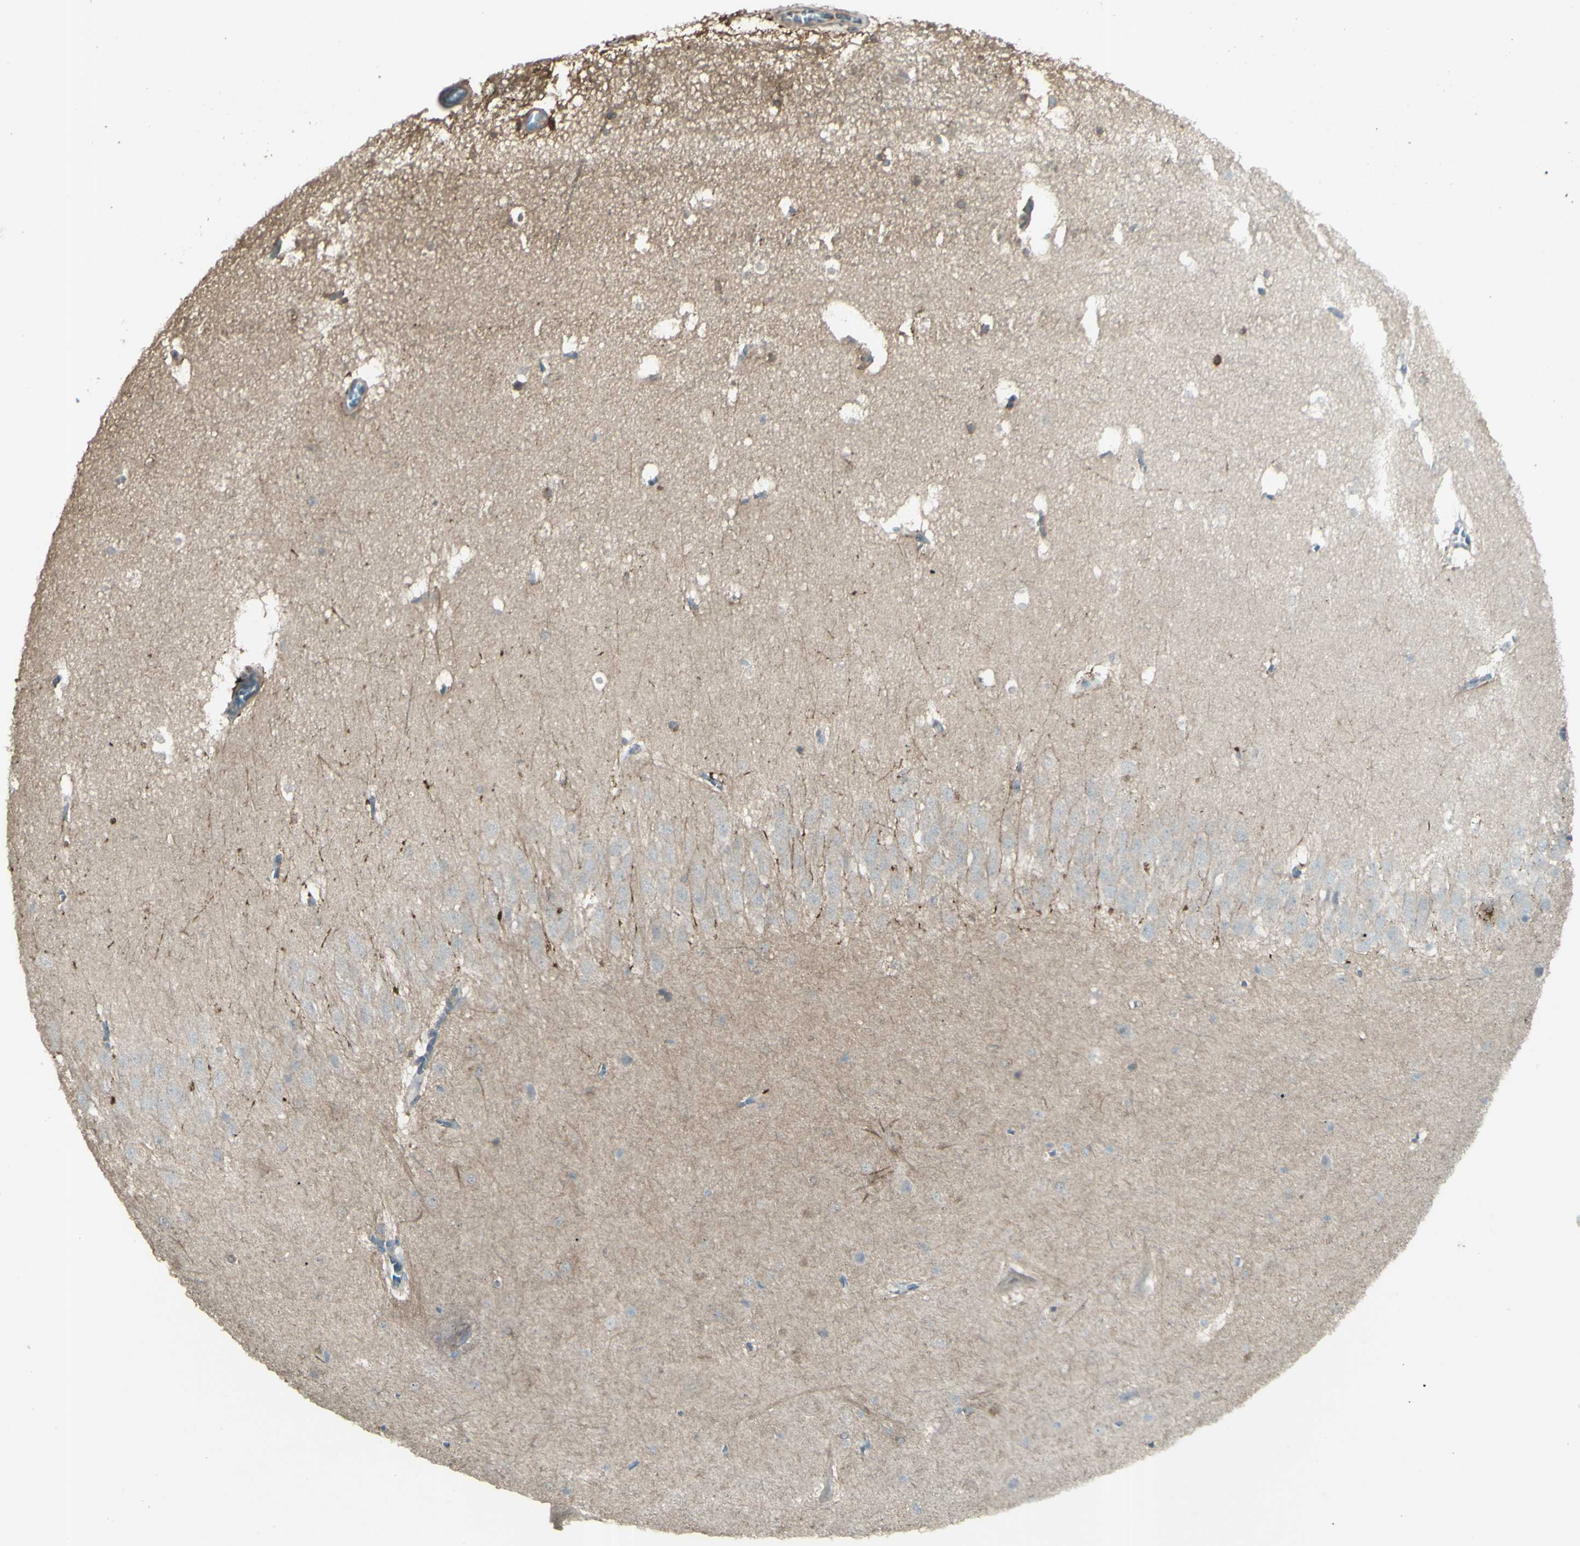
{"staining": {"intensity": "weak", "quantity": ">75%", "location": "cytoplasmic/membranous"}, "tissue": "hippocampus", "cell_type": "Glial cells", "image_type": "normal", "snomed": [{"axis": "morphology", "description": "Normal tissue, NOS"}, {"axis": "topography", "description": "Hippocampus"}], "caption": "Protein analysis of unremarkable hippocampus displays weak cytoplasmic/membranous positivity in about >75% of glial cells.", "gene": "GNAS", "patient": {"sex": "male", "age": 45}}